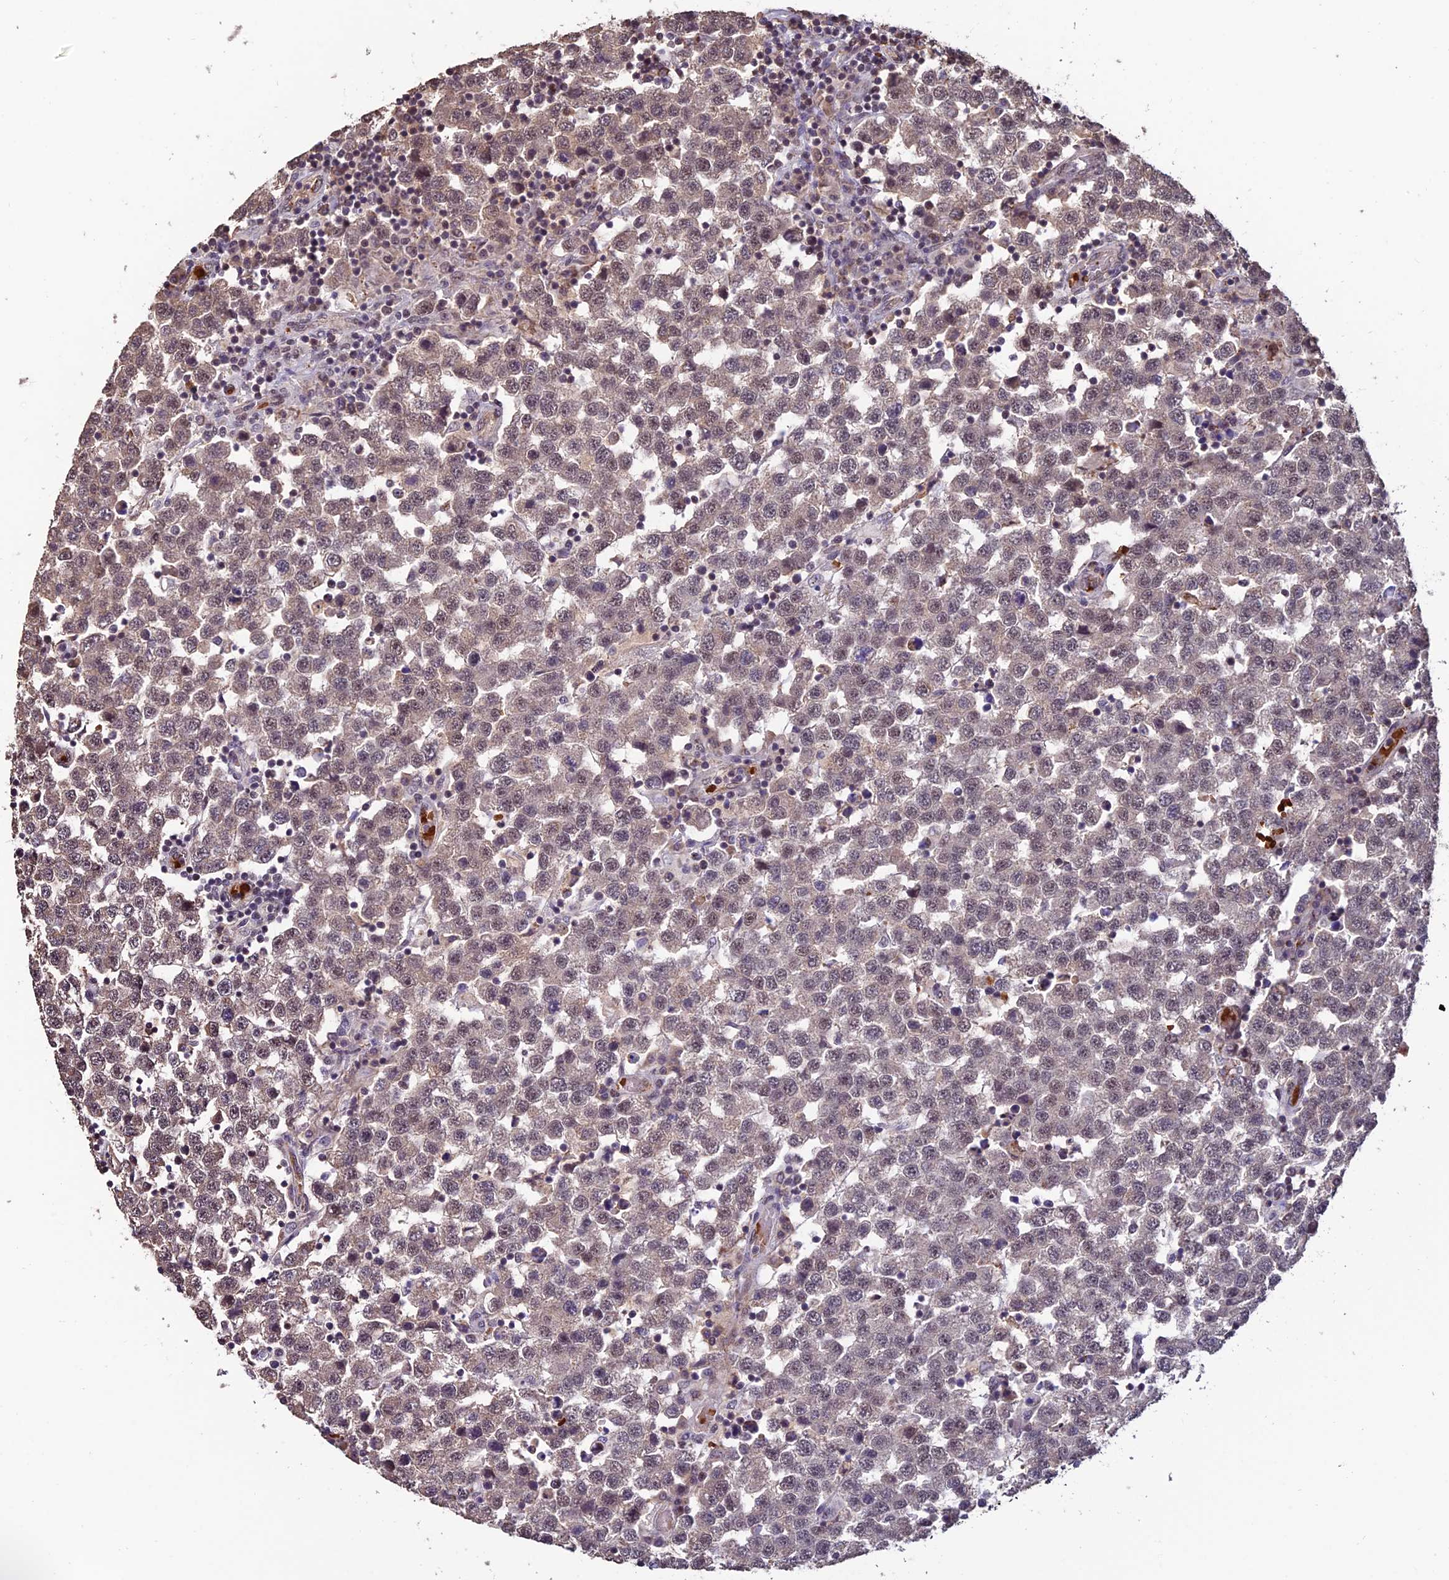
{"staining": {"intensity": "weak", "quantity": "25%-75%", "location": "nuclear"}, "tissue": "testis cancer", "cell_type": "Tumor cells", "image_type": "cancer", "snomed": [{"axis": "morphology", "description": "Seminoma, NOS"}, {"axis": "topography", "description": "Testis"}], "caption": "Protein staining by immunohistochemistry displays weak nuclear expression in approximately 25%-75% of tumor cells in testis cancer. The protein is shown in brown color, while the nuclei are stained blue.", "gene": "CABIN1", "patient": {"sex": "male", "age": 34}}